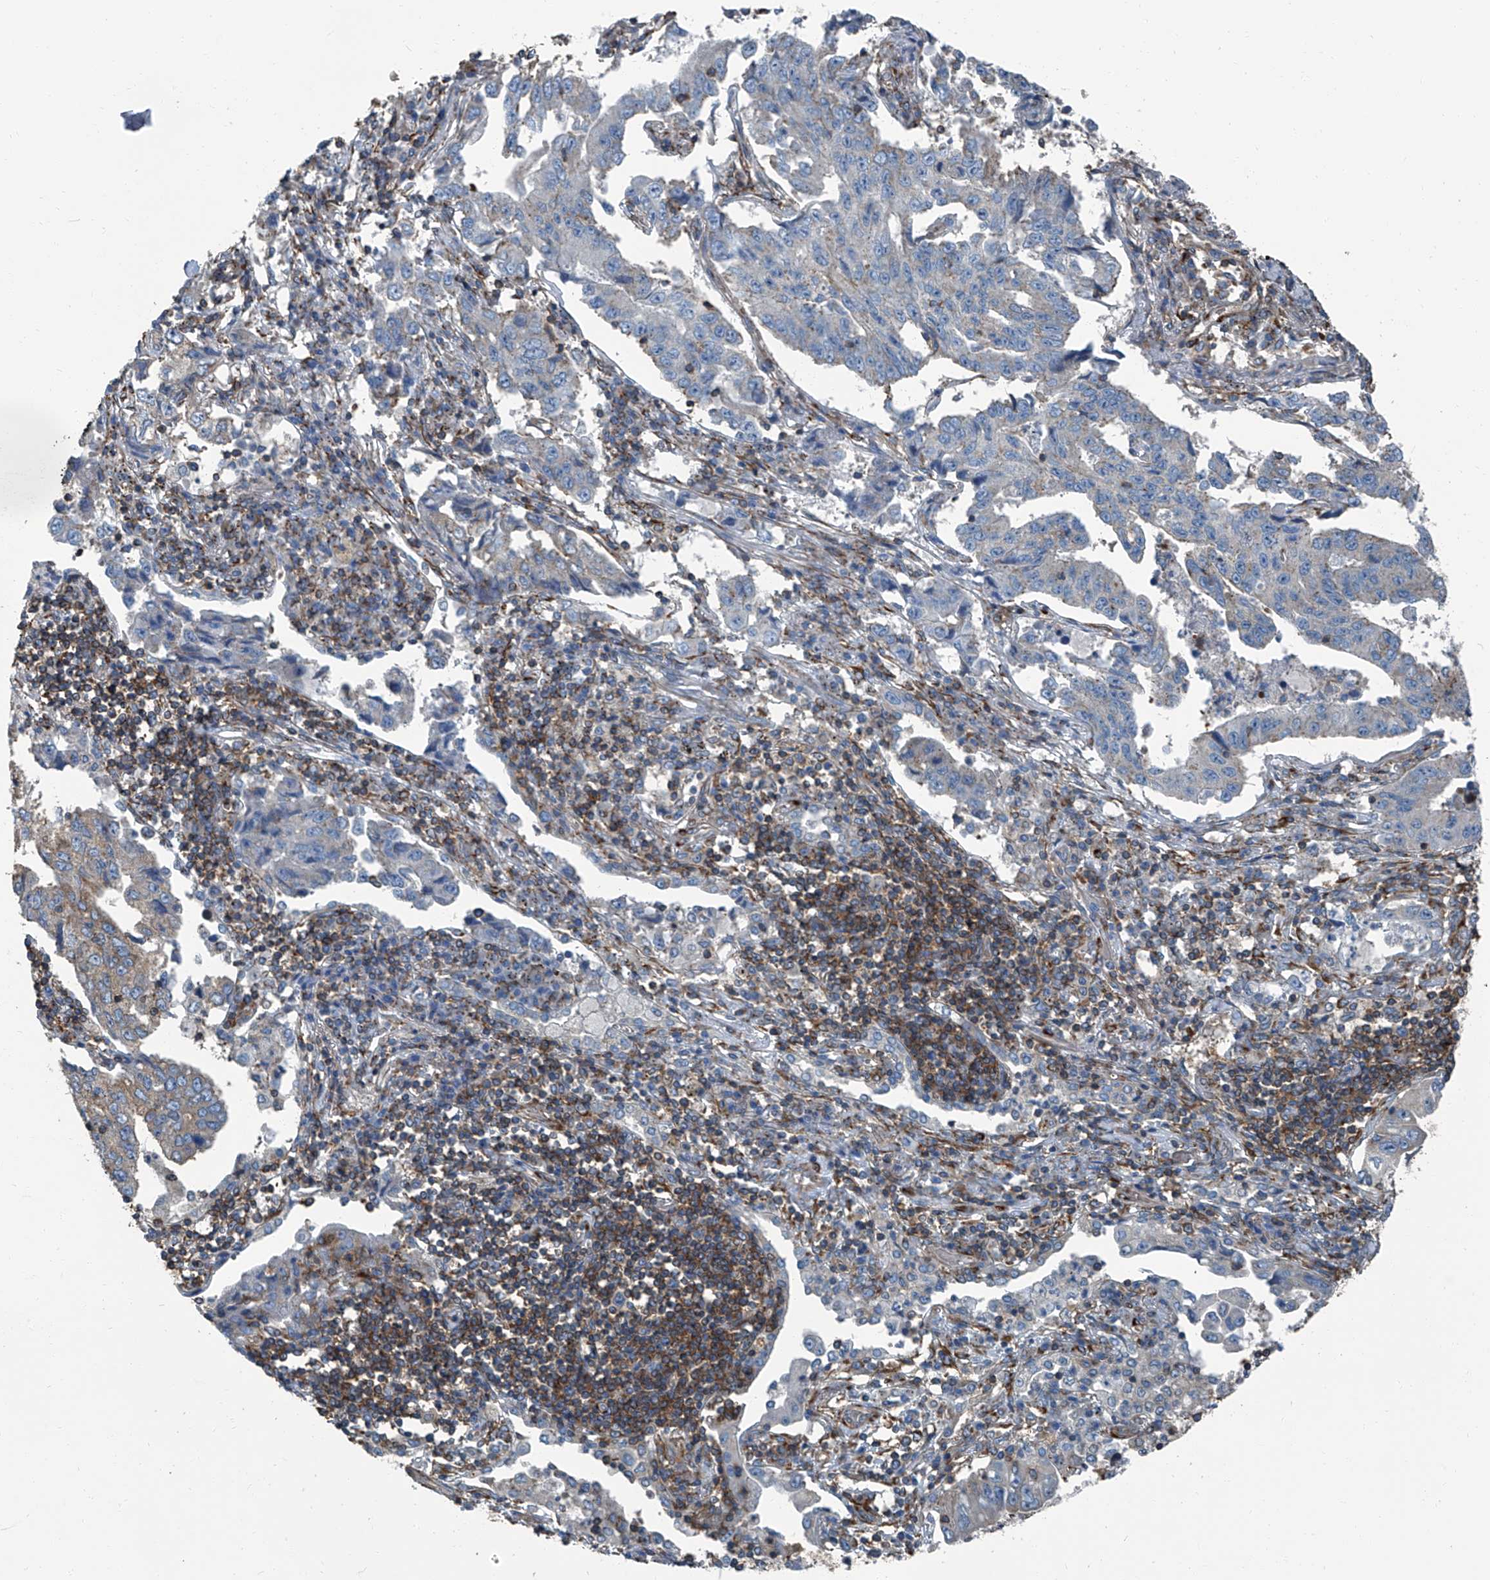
{"staining": {"intensity": "weak", "quantity": "<25%", "location": "cytoplasmic/membranous"}, "tissue": "lung cancer", "cell_type": "Tumor cells", "image_type": "cancer", "snomed": [{"axis": "morphology", "description": "Adenocarcinoma, NOS"}, {"axis": "topography", "description": "Lung"}], "caption": "An image of lung adenocarcinoma stained for a protein displays no brown staining in tumor cells.", "gene": "SEPTIN7", "patient": {"sex": "female", "age": 51}}